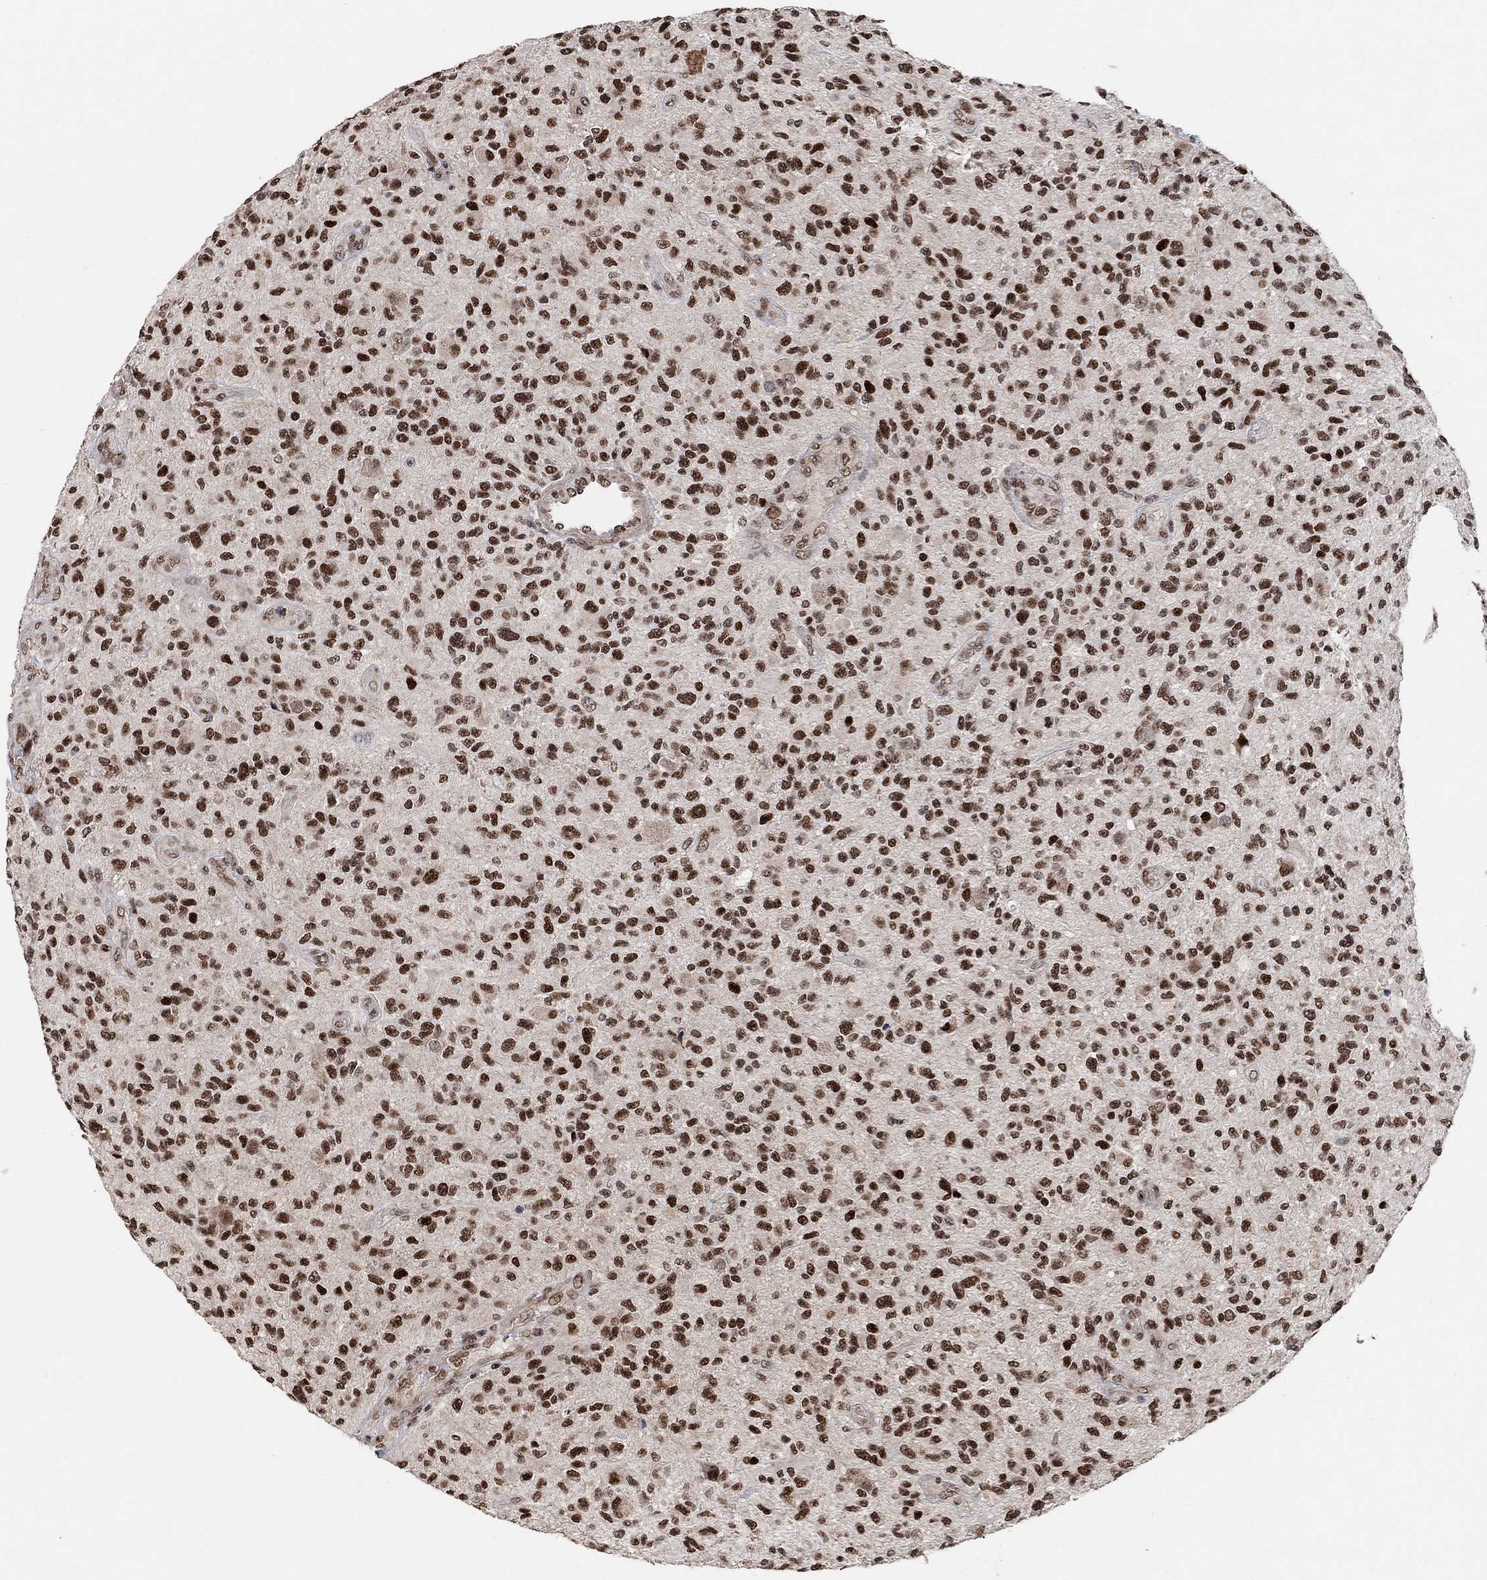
{"staining": {"intensity": "strong", "quantity": ">75%", "location": "nuclear"}, "tissue": "glioma", "cell_type": "Tumor cells", "image_type": "cancer", "snomed": [{"axis": "morphology", "description": "Glioma, malignant, High grade"}, {"axis": "topography", "description": "Brain"}], "caption": "Glioma stained with immunohistochemistry exhibits strong nuclear staining in approximately >75% of tumor cells. The staining was performed using DAB (3,3'-diaminobenzidine) to visualize the protein expression in brown, while the nuclei were stained in blue with hematoxylin (Magnification: 20x).", "gene": "E4F1", "patient": {"sex": "male", "age": 47}}